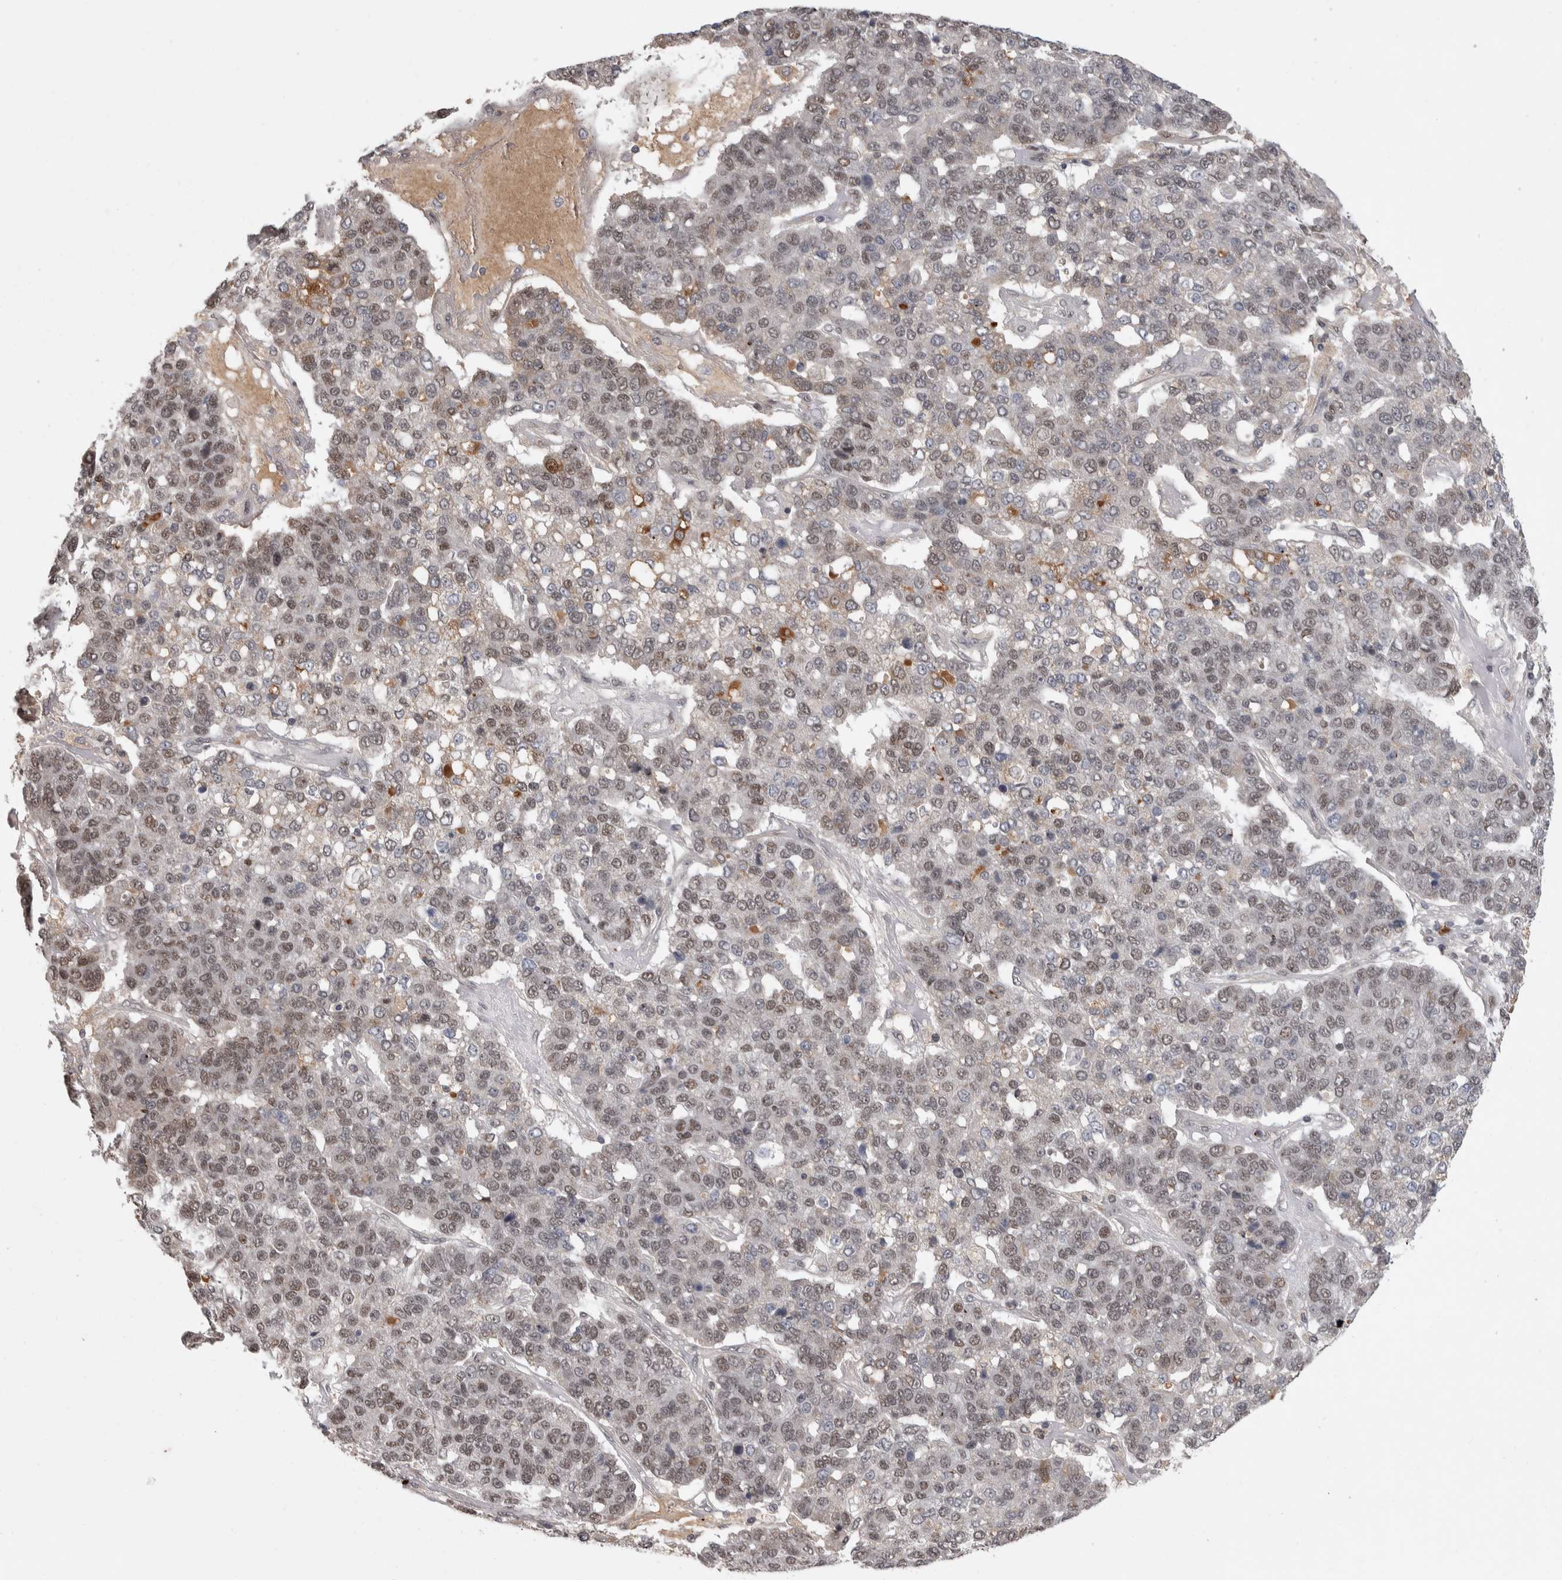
{"staining": {"intensity": "weak", "quantity": "25%-75%", "location": "nuclear"}, "tissue": "pancreatic cancer", "cell_type": "Tumor cells", "image_type": "cancer", "snomed": [{"axis": "morphology", "description": "Adenocarcinoma, NOS"}, {"axis": "topography", "description": "Pancreas"}], "caption": "There is low levels of weak nuclear staining in tumor cells of pancreatic cancer (adenocarcinoma), as demonstrated by immunohistochemical staining (brown color).", "gene": "ZNF592", "patient": {"sex": "female", "age": 61}}